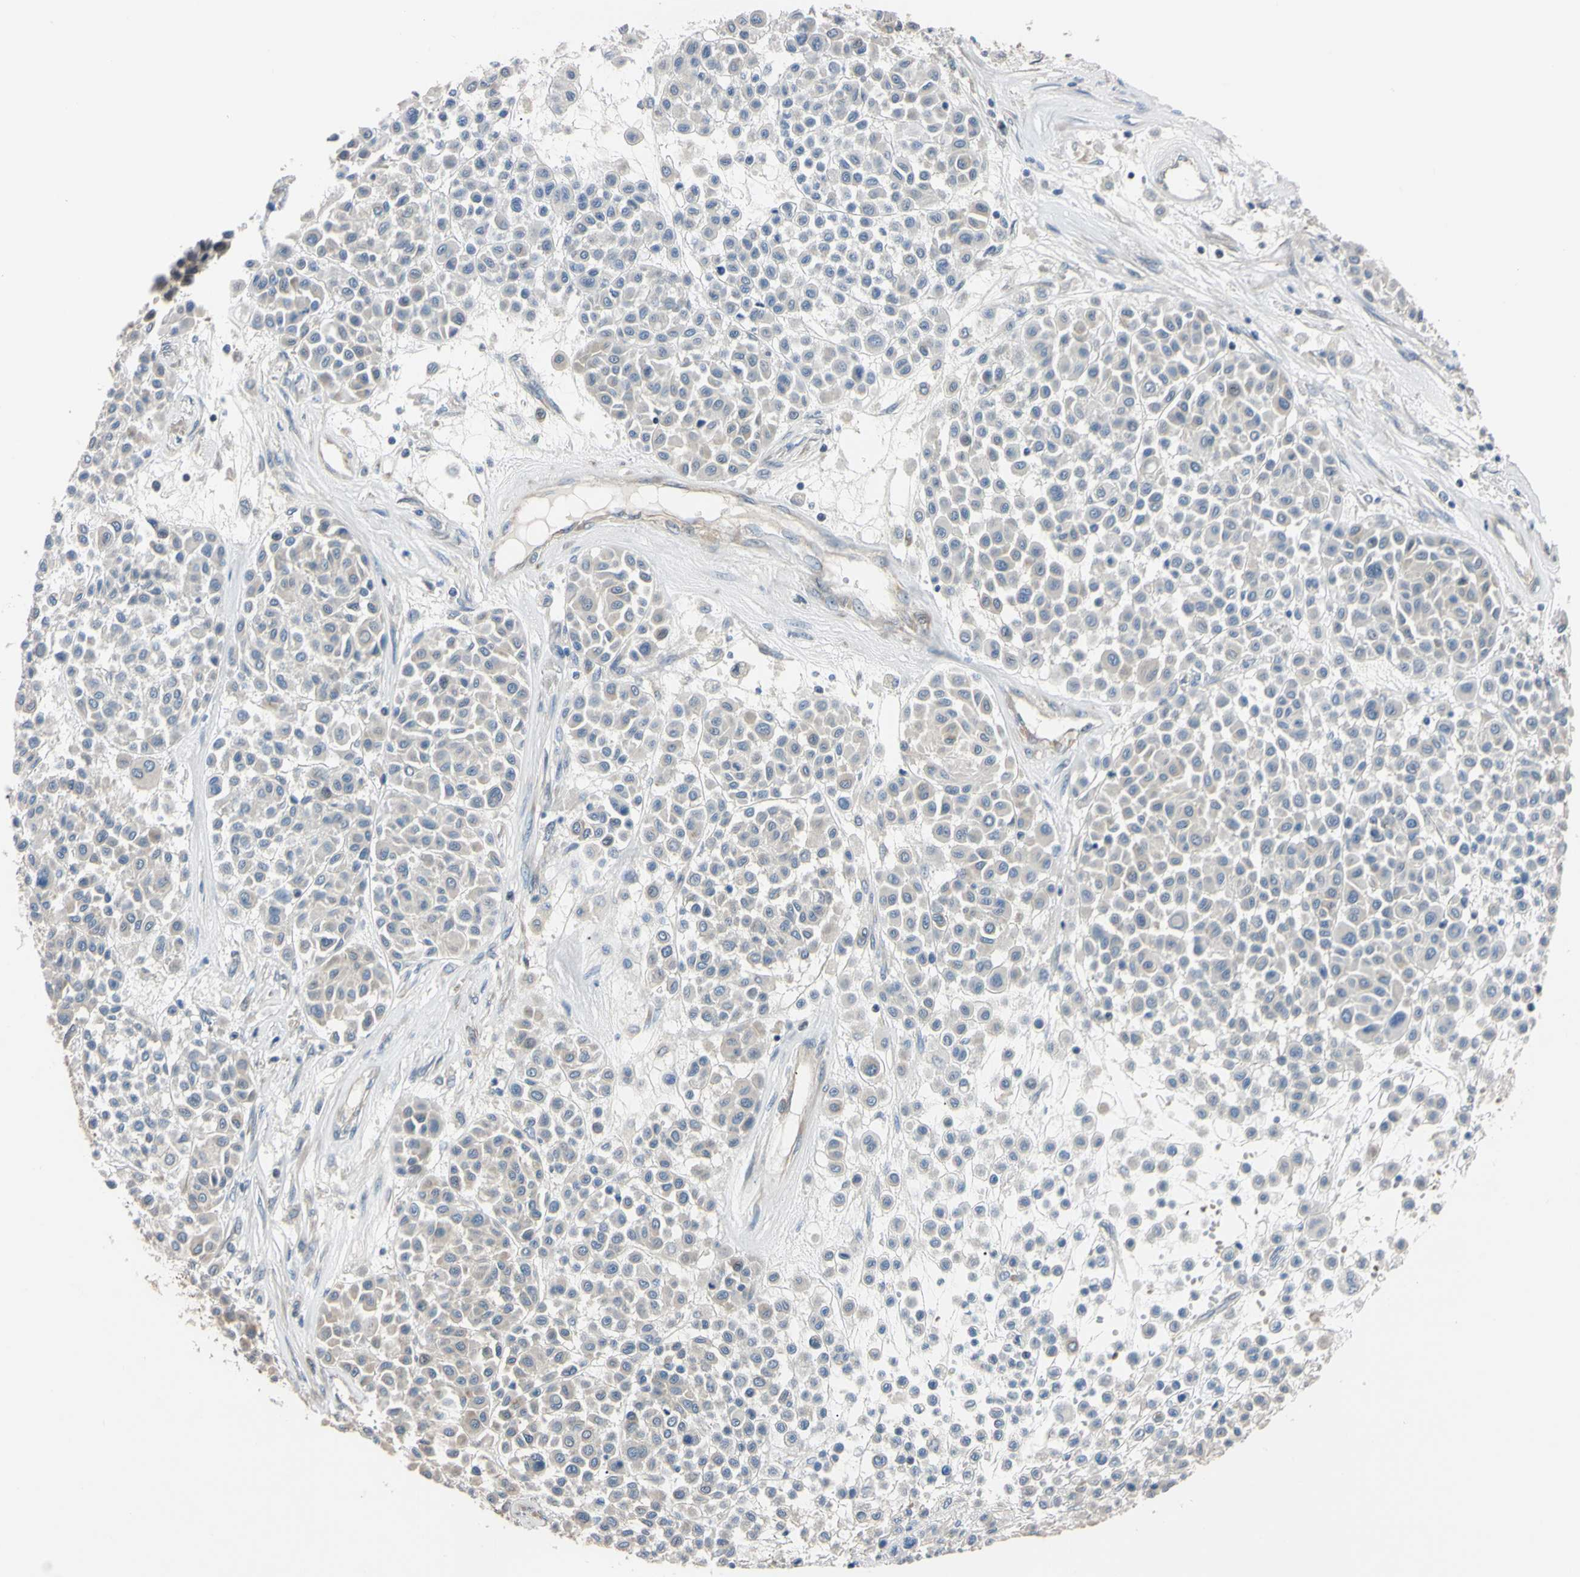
{"staining": {"intensity": "negative", "quantity": "none", "location": "none"}, "tissue": "melanoma", "cell_type": "Tumor cells", "image_type": "cancer", "snomed": [{"axis": "morphology", "description": "Malignant melanoma, Metastatic site"}, {"axis": "topography", "description": "Soft tissue"}], "caption": "Immunohistochemistry of human malignant melanoma (metastatic site) displays no positivity in tumor cells.", "gene": "RARS1", "patient": {"sex": "male", "age": 41}}